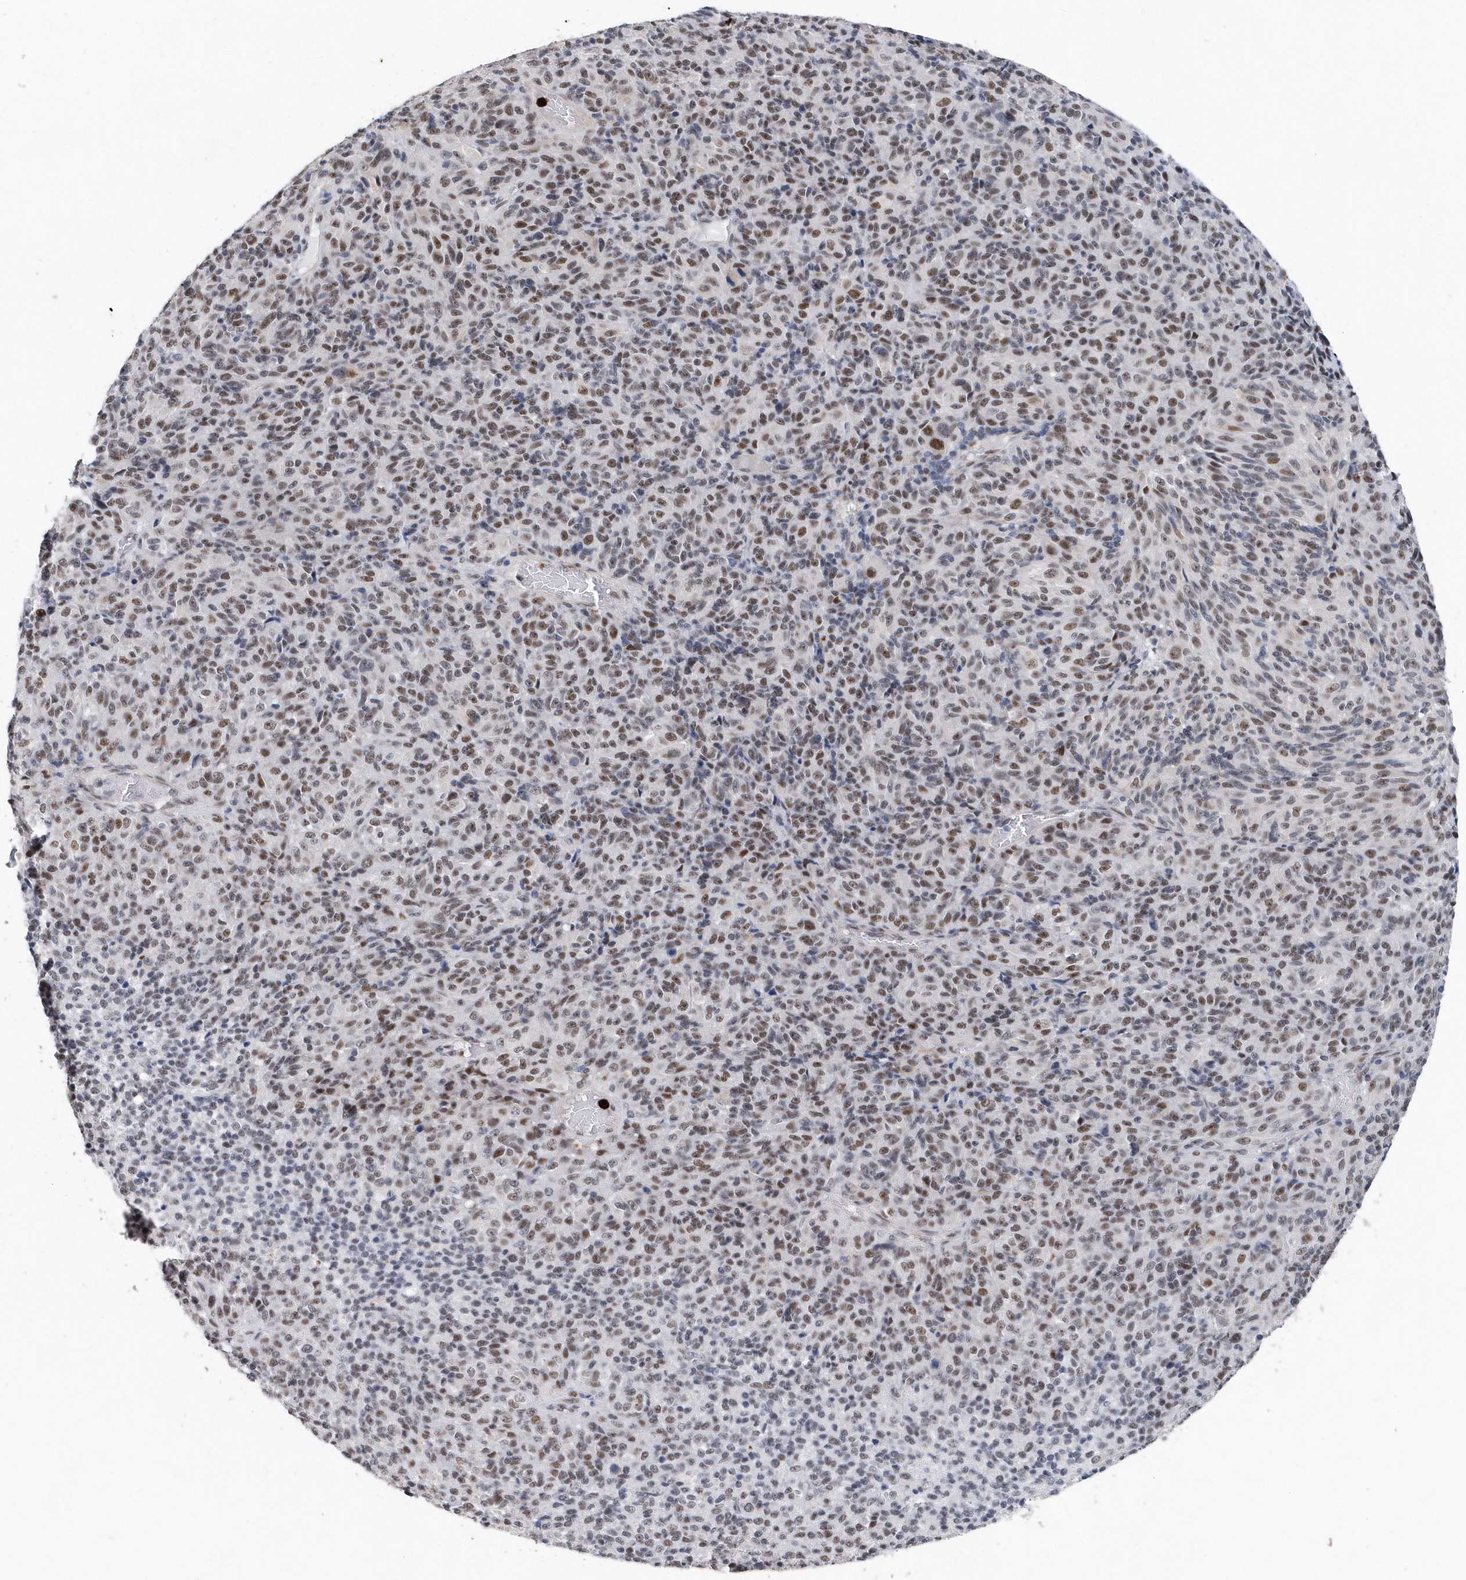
{"staining": {"intensity": "moderate", "quantity": ">75%", "location": "nuclear"}, "tissue": "melanoma", "cell_type": "Tumor cells", "image_type": "cancer", "snomed": [{"axis": "morphology", "description": "Malignant melanoma, Metastatic site"}, {"axis": "topography", "description": "Brain"}], "caption": "High-power microscopy captured an immunohistochemistry photomicrograph of melanoma, revealing moderate nuclear staining in approximately >75% of tumor cells.", "gene": "RPP30", "patient": {"sex": "female", "age": 56}}